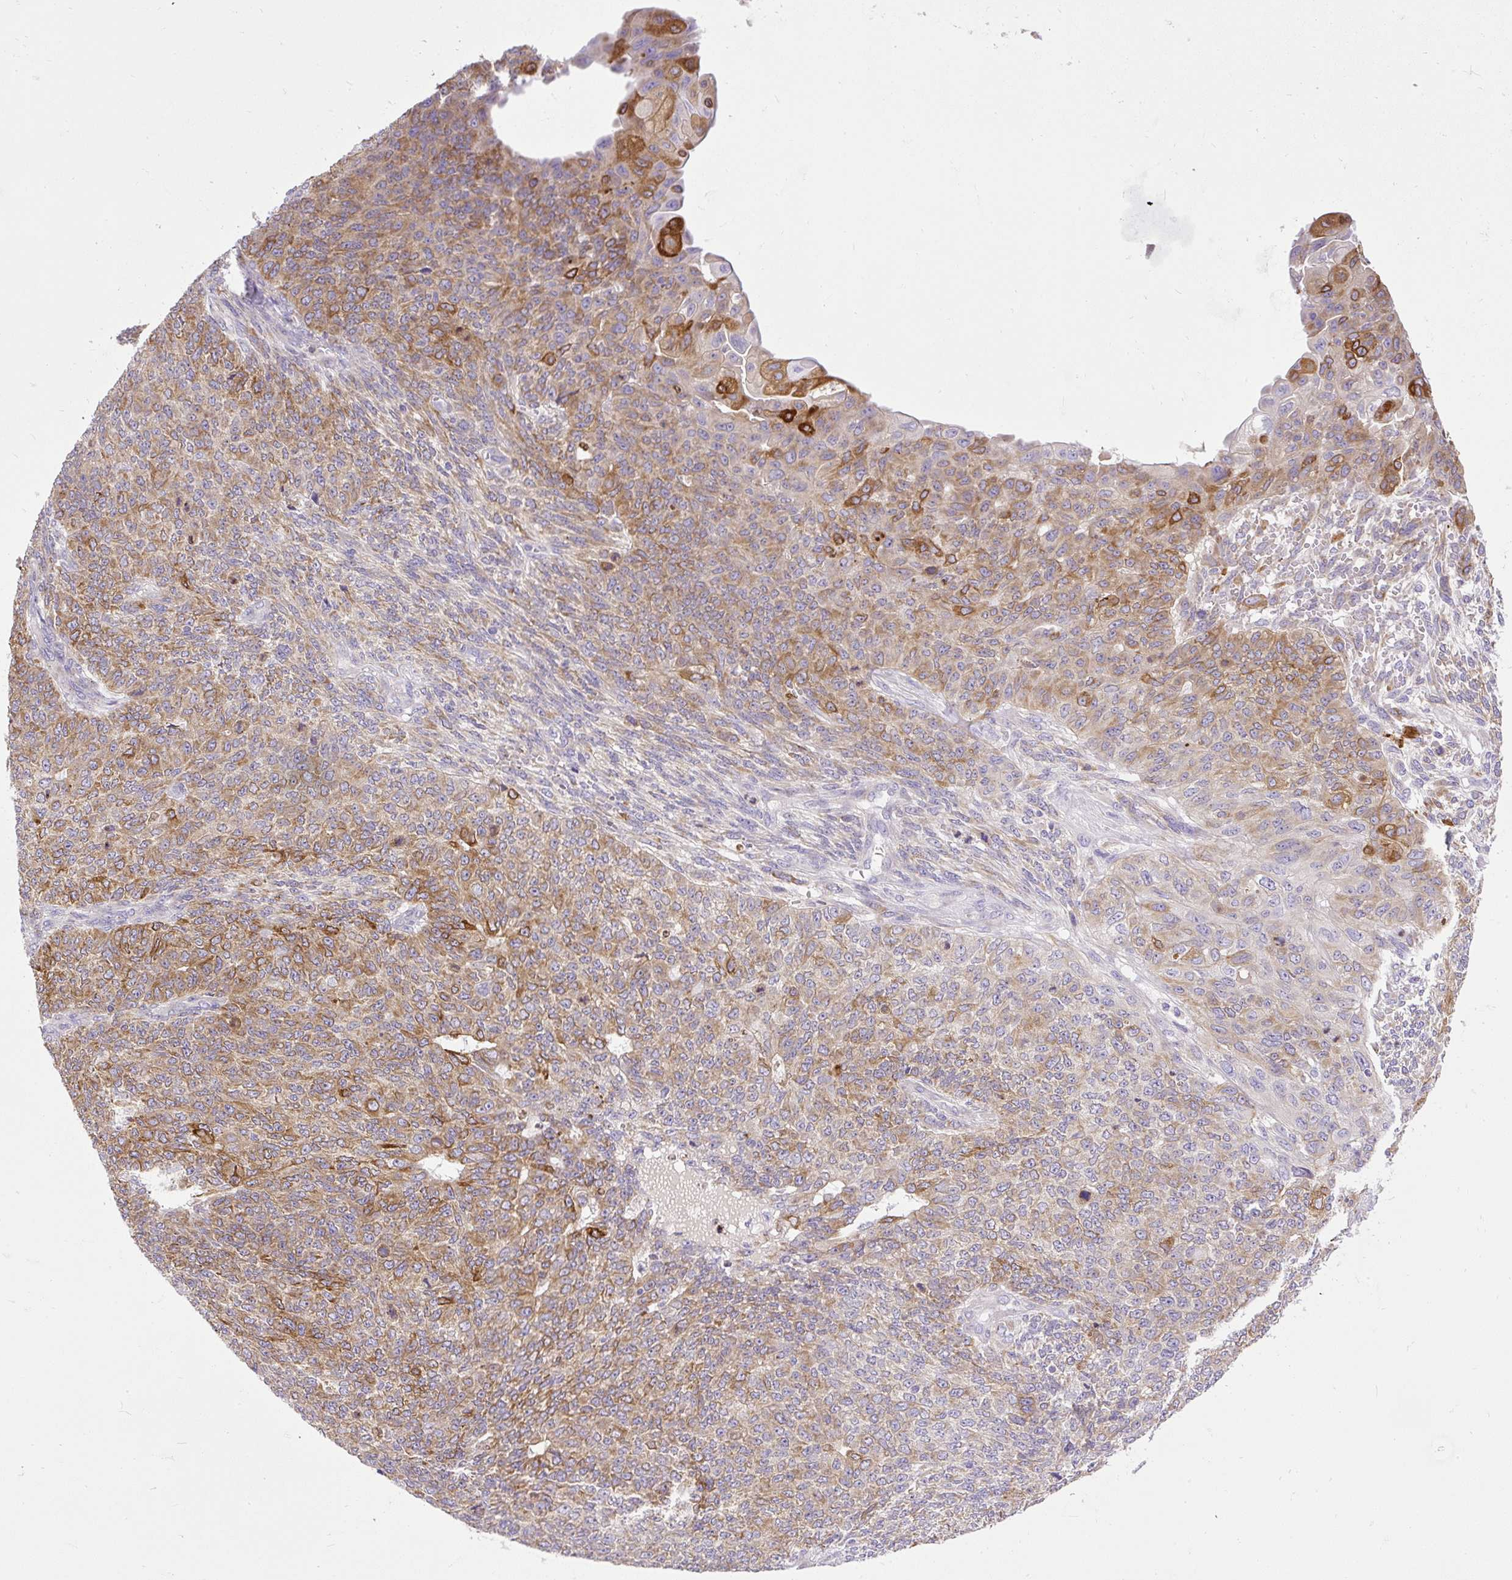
{"staining": {"intensity": "moderate", "quantity": ">75%", "location": "cytoplasmic/membranous"}, "tissue": "endometrial cancer", "cell_type": "Tumor cells", "image_type": "cancer", "snomed": [{"axis": "morphology", "description": "Adenocarcinoma, NOS"}, {"axis": "topography", "description": "Endometrium"}], "caption": "Brown immunohistochemical staining in endometrial adenocarcinoma reveals moderate cytoplasmic/membranous staining in approximately >75% of tumor cells.", "gene": "CFAP47", "patient": {"sex": "female", "age": 32}}